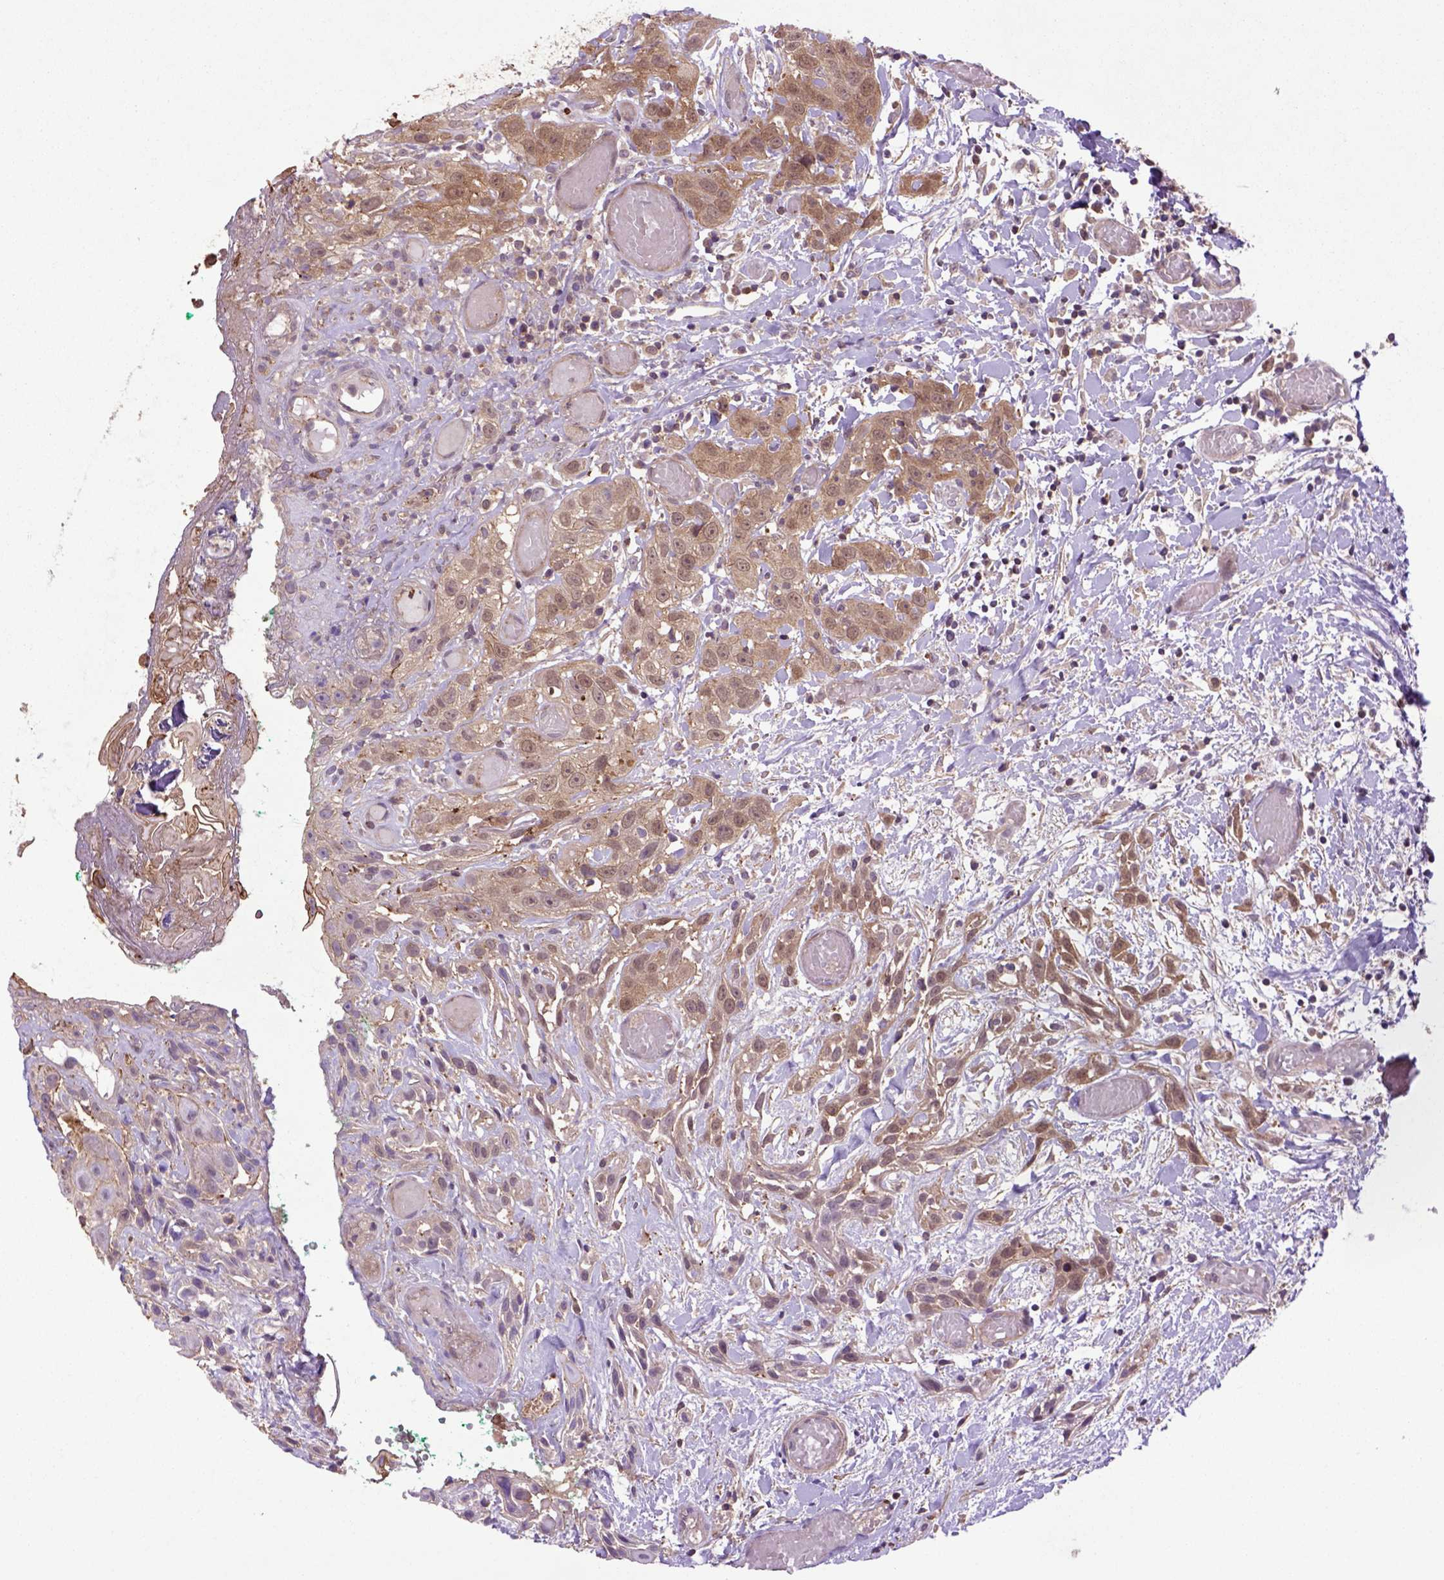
{"staining": {"intensity": "moderate", "quantity": "25%-75%", "location": "cytoplasmic/membranous"}, "tissue": "head and neck cancer", "cell_type": "Tumor cells", "image_type": "cancer", "snomed": [{"axis": "morphology", "description": "Normal tissue, NOS"}, {"axis": "morphology", "description": "Squamous cell carcinoma, NOS"}, {"axis": "topography", "description": "Oral tissue"}, {"axis": "topography", "description": "Salivary gland"}, {"axis": "topography", "description": "Head-Neck"}], "caption": "A histopathology image of human squamous cell carcinoma (head and neck) stained for a protein demonstrates moderate cytoplasmic/membranous brown staining in tumor cells. The protein of interest is stained brown, and the nuclei are stained in blue (DAB IHC with brightfield microscopy, high magnification).", "gene": "HSPBP1", "patient": {"sex": "female", "age": 62}}